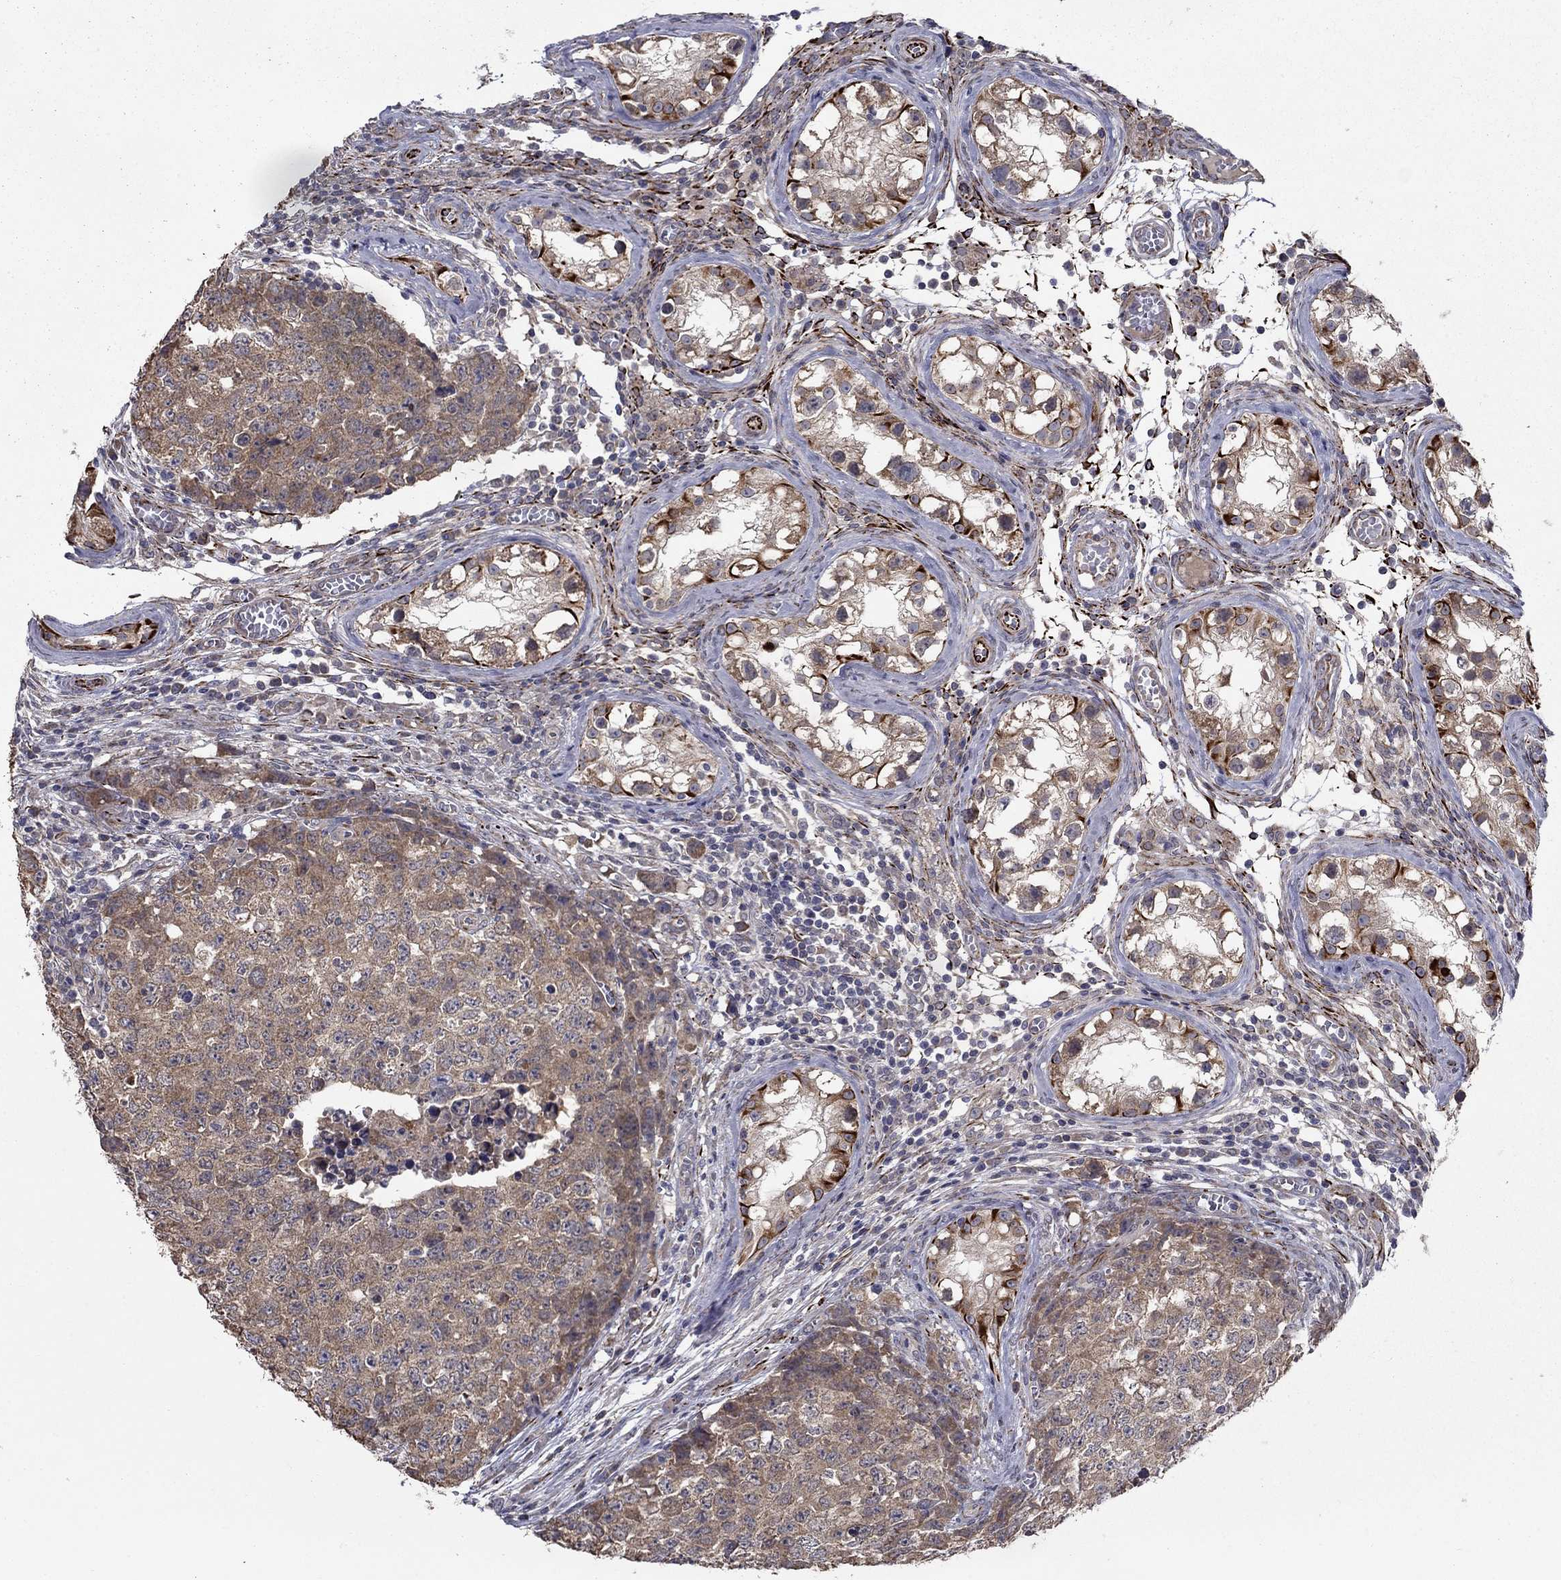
{"staining": {"intensity": "moderate", "quantity": "25%-75%", "location": "cytoplasmic/membranous"}, "tissue": "testis cancer", "cell_type": "Tumor cells", "image_type": "cancer", "snomed": [{"axis": "morphology", "description": "Carcinoma, Embryonal, NOS"}, {"axis": "topography", "description": "Testis"}], "caption": "Protein positivity by IHC shows moderate cytoplasmic/membranous staining in approximately 25%-75% of tumor cells in embryonal carcinoma (testis). (Stains: DAB (3,3'-diaminobenzidine) in brown, nuclei in blue, Microscopy: brightfield microscopy at high magnification).", "gene": "LACTB2", "patient": {"sex": "male", "age": 23}}